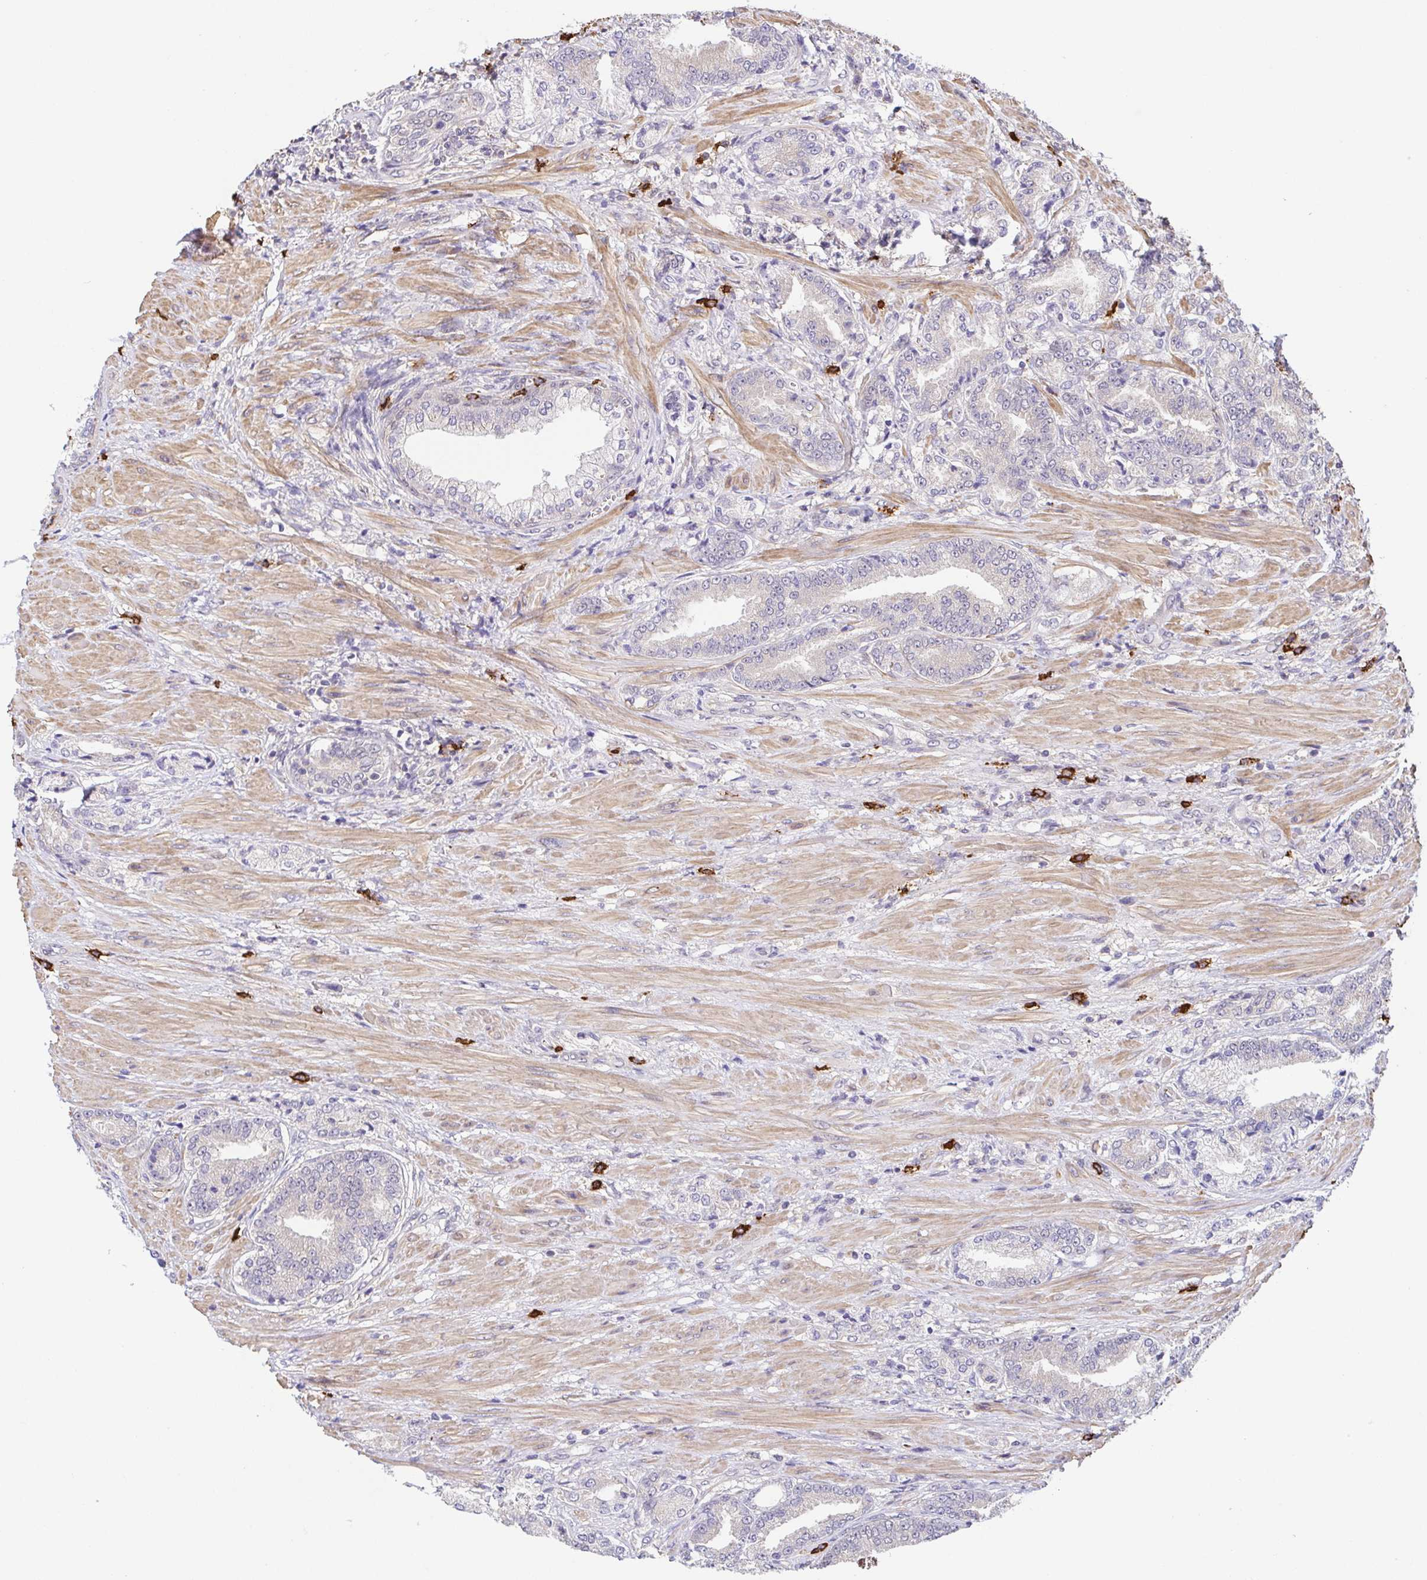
{"staining": {"intensity": "negative", "quantity": "none", "location": "none"}, "tissue": "prostate cancer", "cell_type": "Tumor cells", "image_type": "cancer", "snomed": [{"axis": "morphology", "description": "Adenocarcinoma, High grade"}, {"axis": "topography", "description": "Prostate and seminal vesicle, NOS"}], "caption": "Prostate cancer (high-grade adenocarcinoma) was stained to show a protein in brown. There is no significant staining in tumor cells. (Immunohistochemistry (ihc), brightfield microscopy, high magnification).", "gene": "PREPL", "patient": {"sex": "male", "age": 61}}